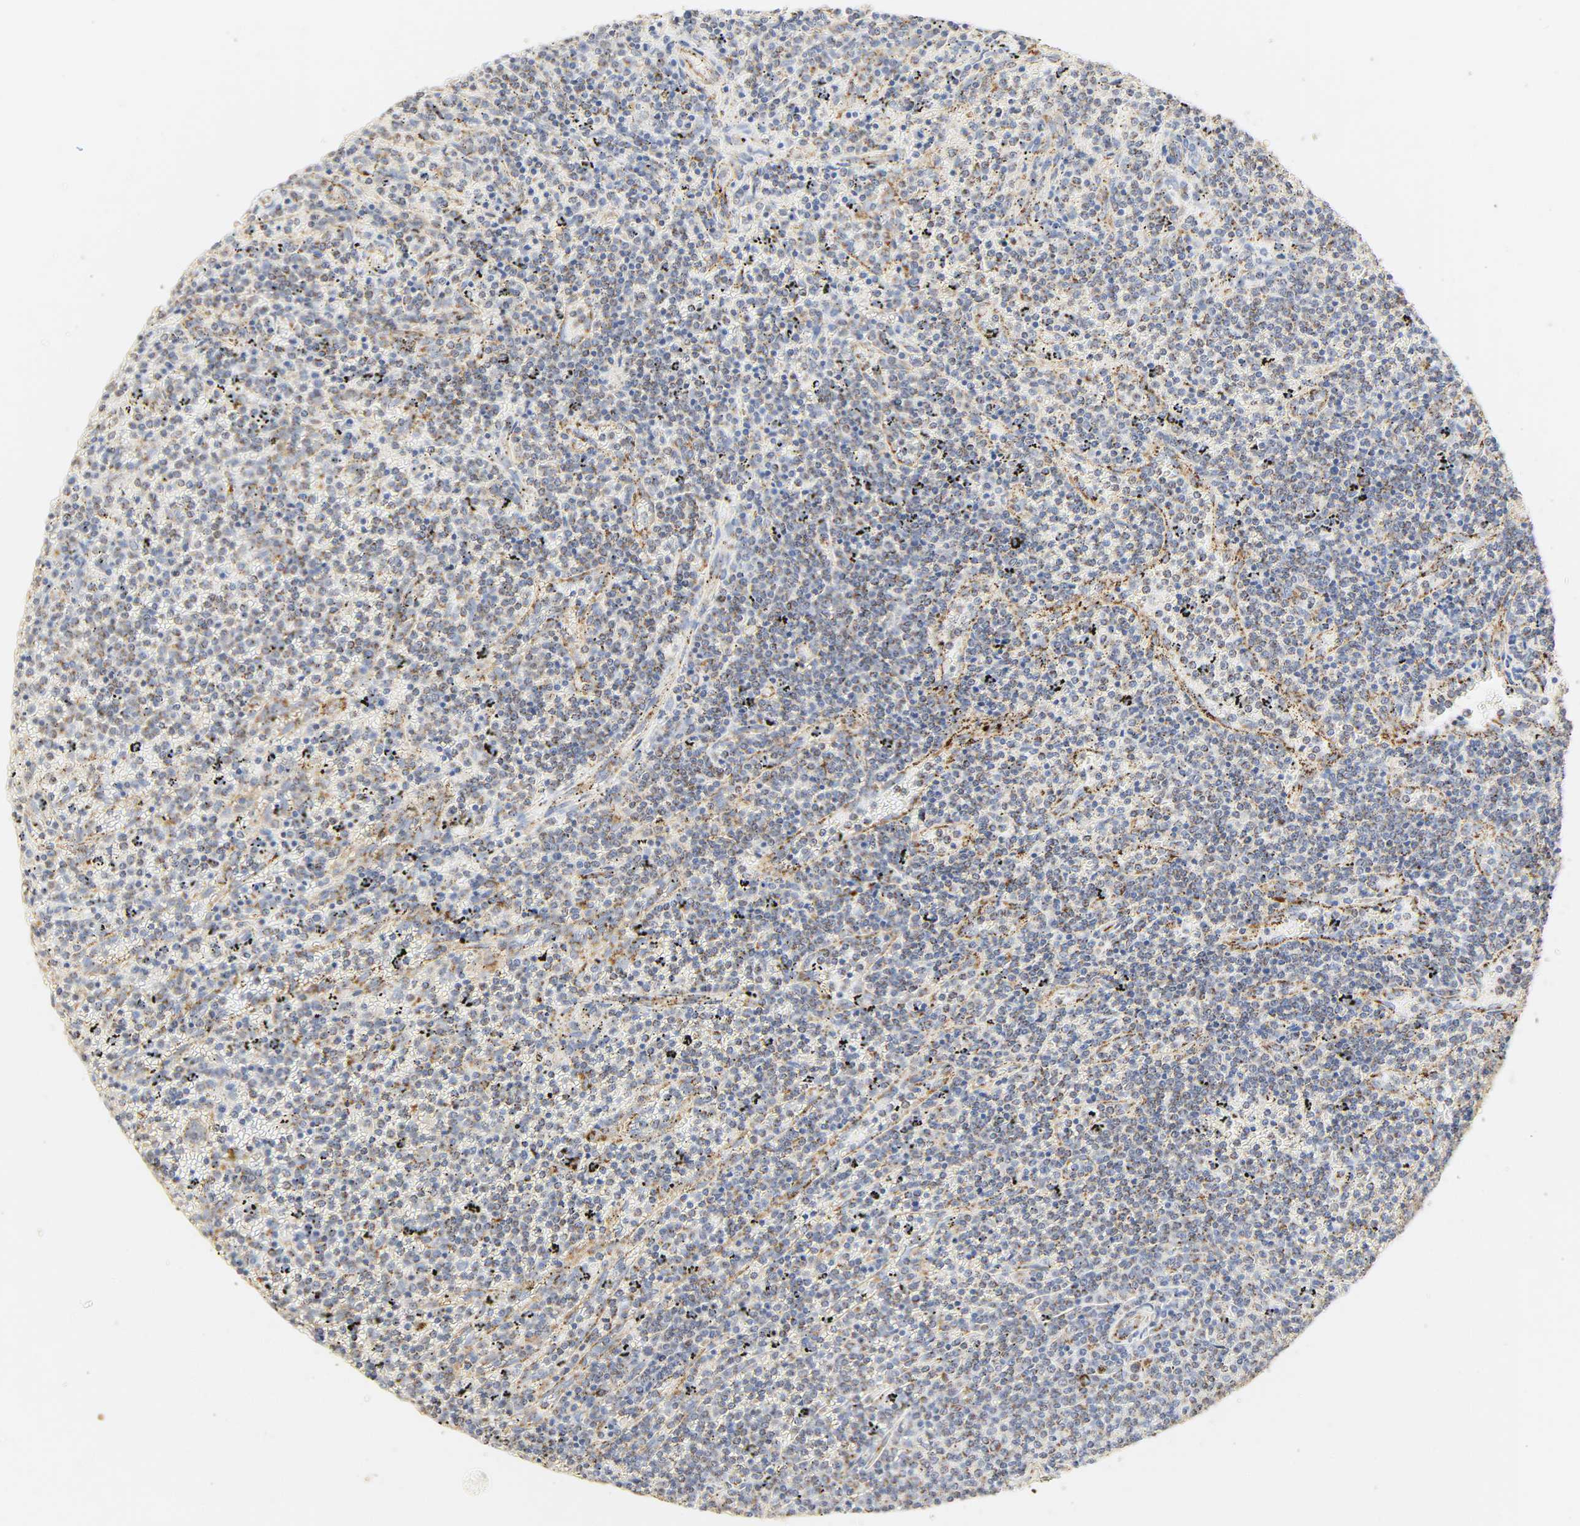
{"staining": {"intensity": "weak", "quantity": "<25%", "location": "cytoplasmic/membranous"}, "tissue": "lymphoma", "cell_type": "Tumor cells", "image_type": "cancer", "snomed": [{"axis": "morphology", "description": "Malignant lymphoma, non-Hodgkin's type, Low grade"}, {"axis": "topography", "description": "Spleen"}], "caption": "Tumor cells show no significant staining in lymphoma.", "gene": "ACAT1", "patient": {"sex": "female", "age": 50}}